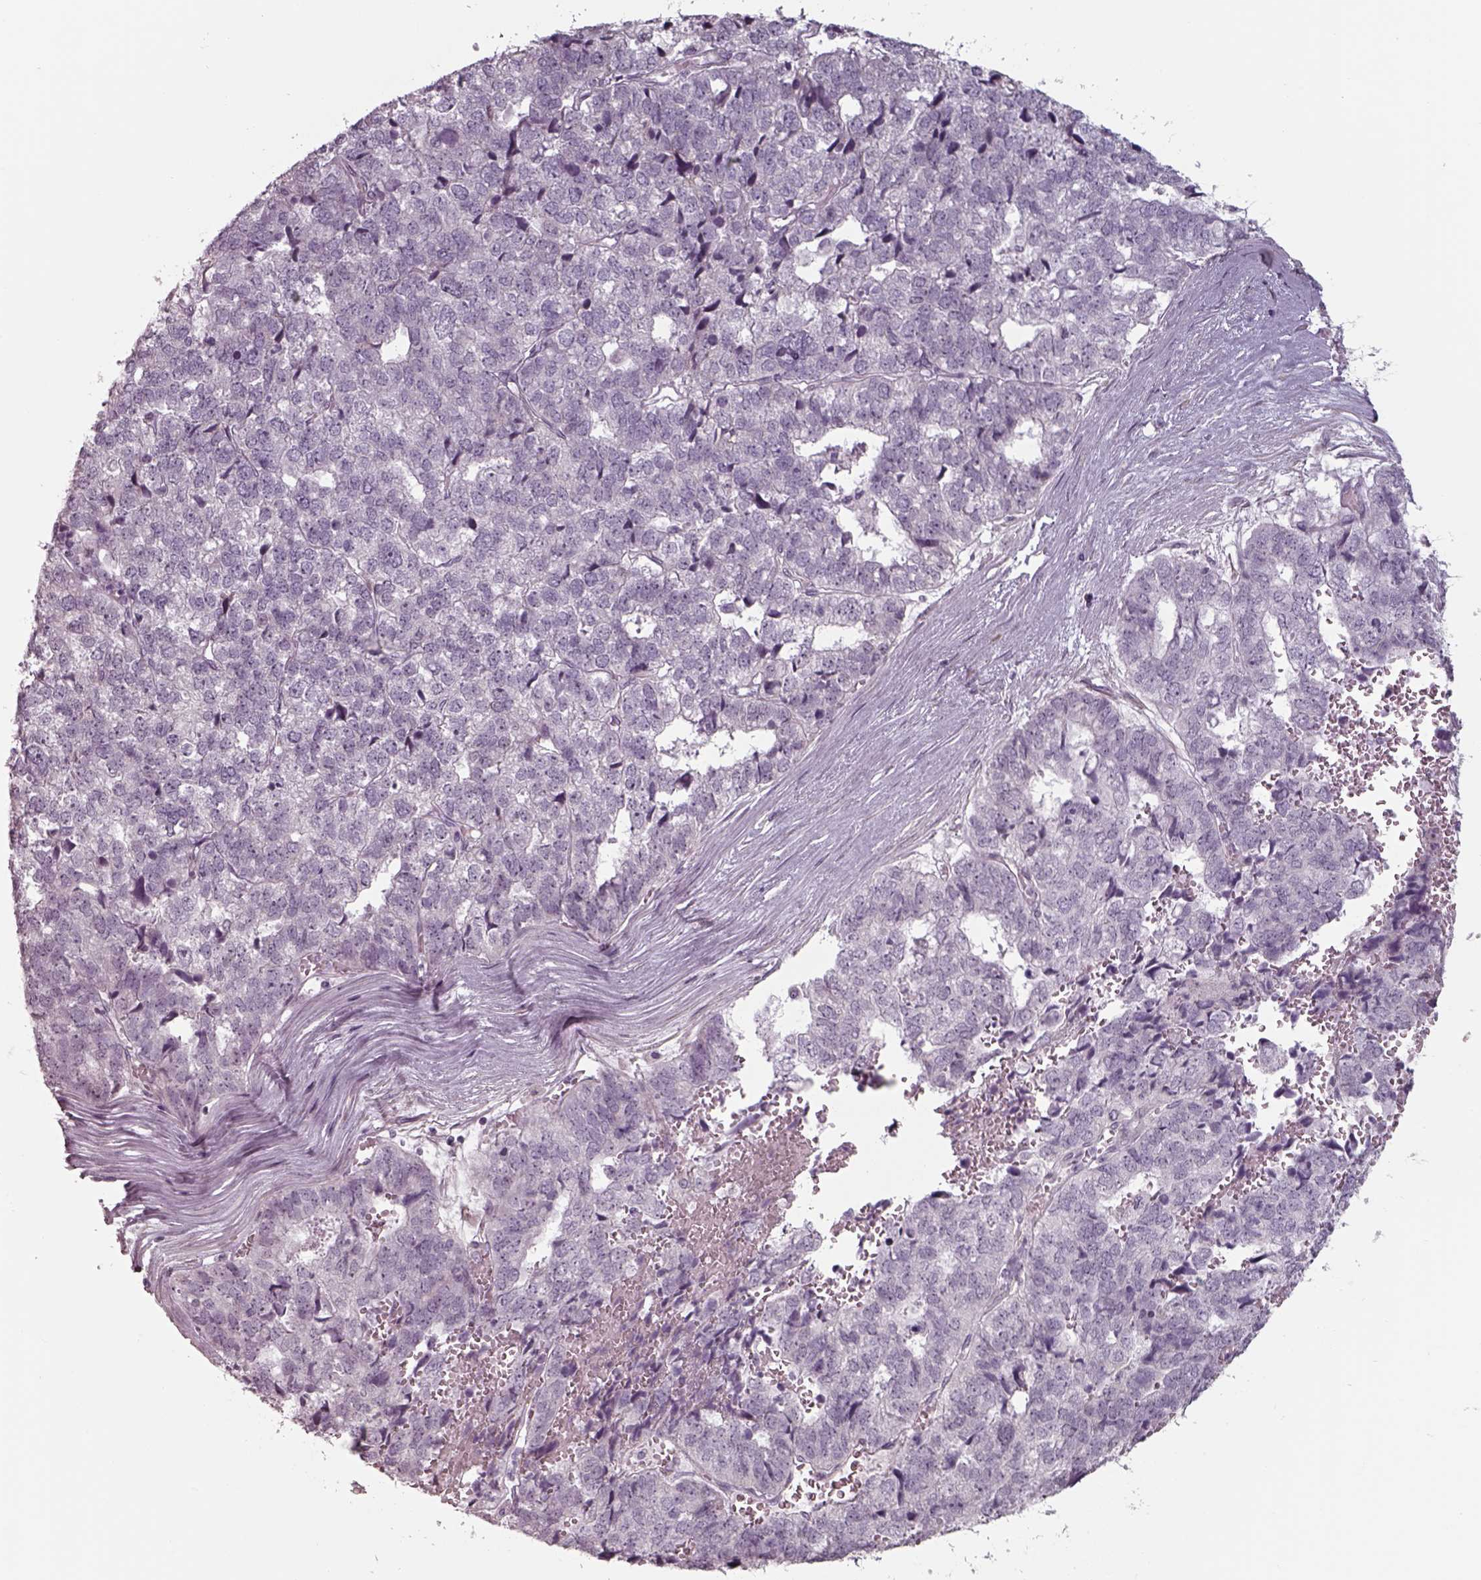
{"staining": {"intensity": "negative", "quantity": "none", "location": "none"}, "tissue": "stomach cancer", "cell_type": "Tumor cells", "image_type": "cancer", "snomed": [{"axis": "morphology", "description": "Adenocarcinoma, NOS"}, {"axis": "topography", "description": "Stomach"}], "caption": "A micrograph of stomach cancer stained for a protein reveals no brown staining in tumor cells. The staining is performed using DAB brown chromogen with nuclei counter-stained in using hematoxylin.", "gene": "SEPTIN14", "patient": {"sex": "male", "age": 69}}